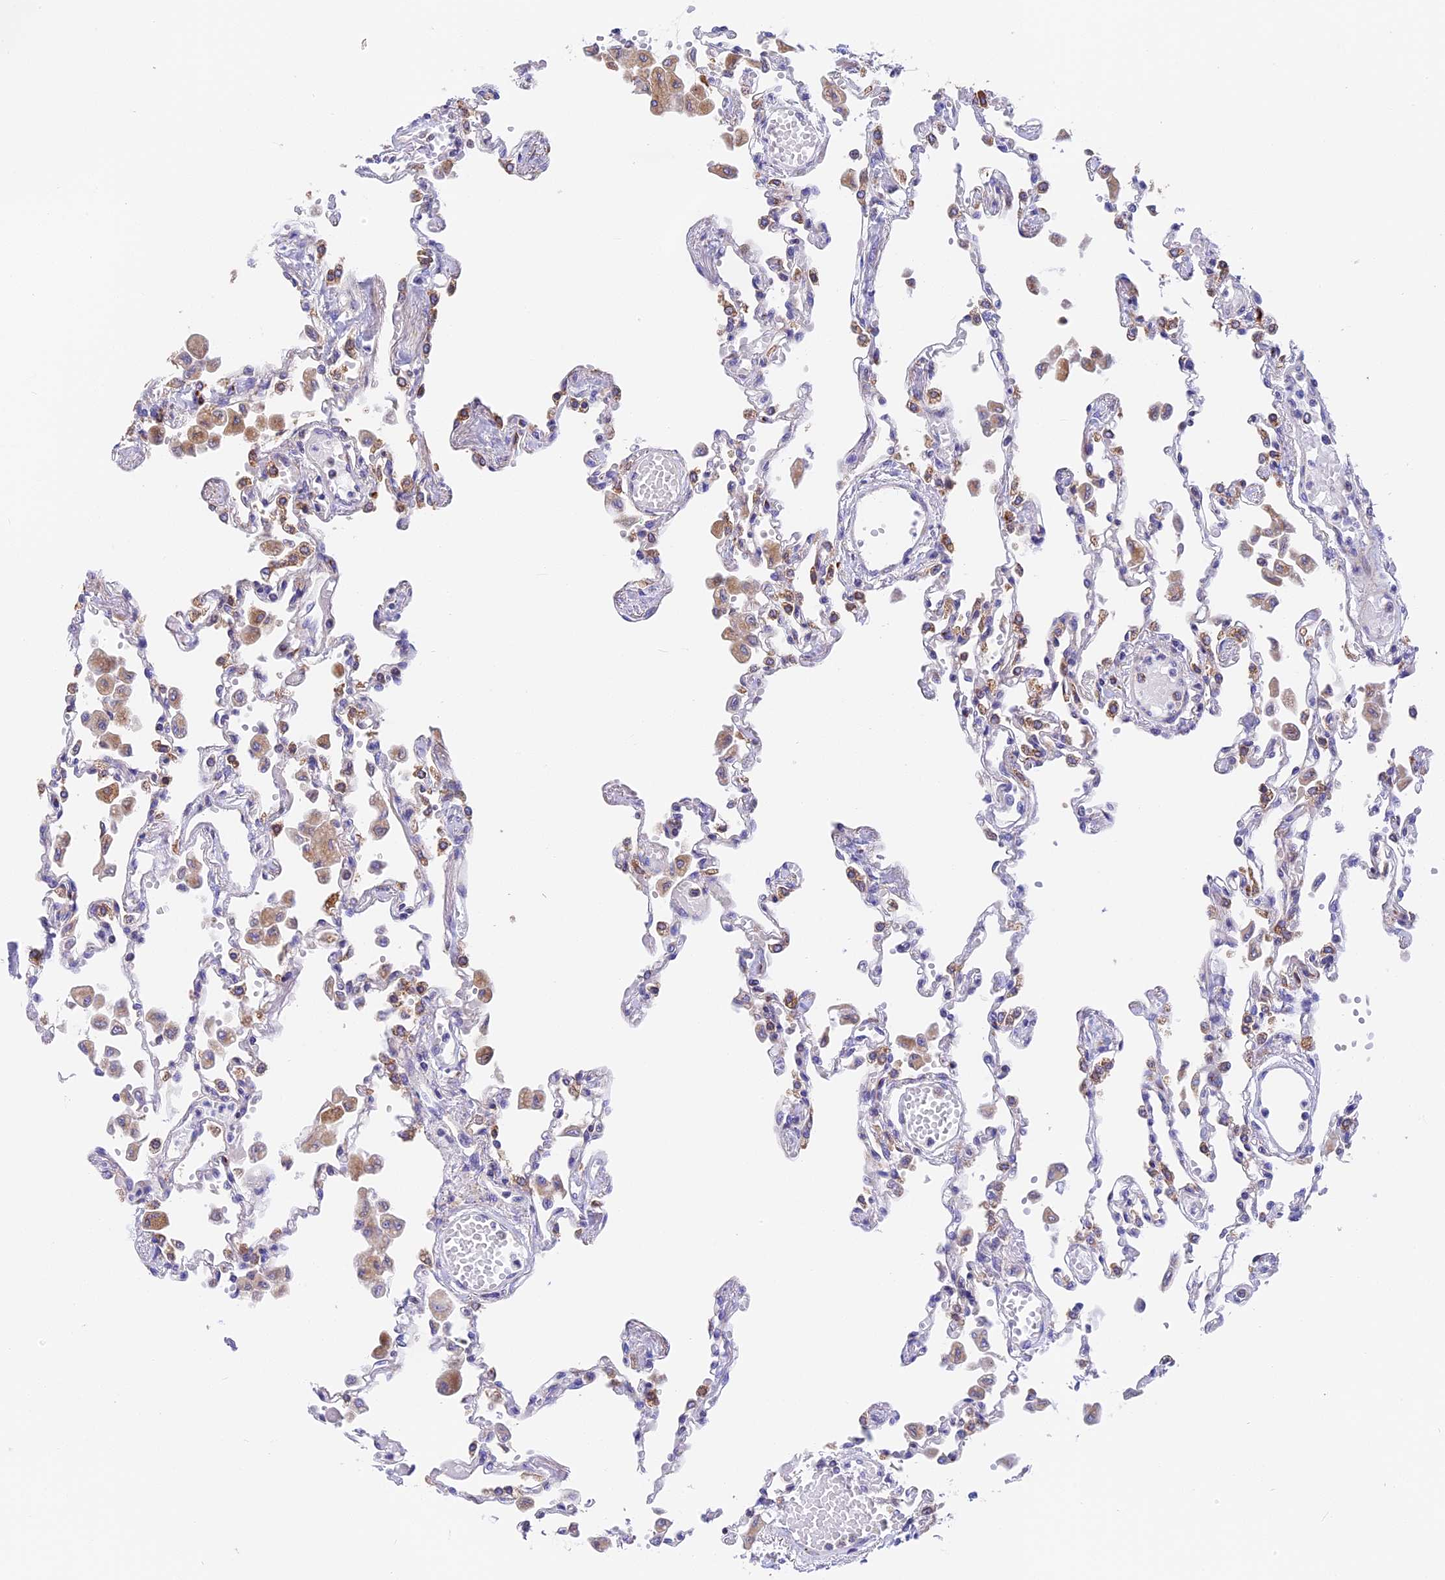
{"staining": {"intensity": "moderate", "quantity": "<25%", "location": "cytoplasmic/membranous"}, "tissue": "lung", "cell_type": "Alveolar cells", "image_type": "normal", "snomed": [{"axis": "morphology", "description": "Normal tissue, NOS"}, {"axis": "topography", "description": "Bronchus"}, {"axis": "topography", "description": "Lung"}], "caption": "DAB (3,3'-diaminobenzidine) immunohistochemical staining of benign human lung shows moderate cytoplasmic/membranous protein staining in about <25% of alveolar cells.", "gene": "MRAS", "patient": {"sex": "female", "age": 49}}